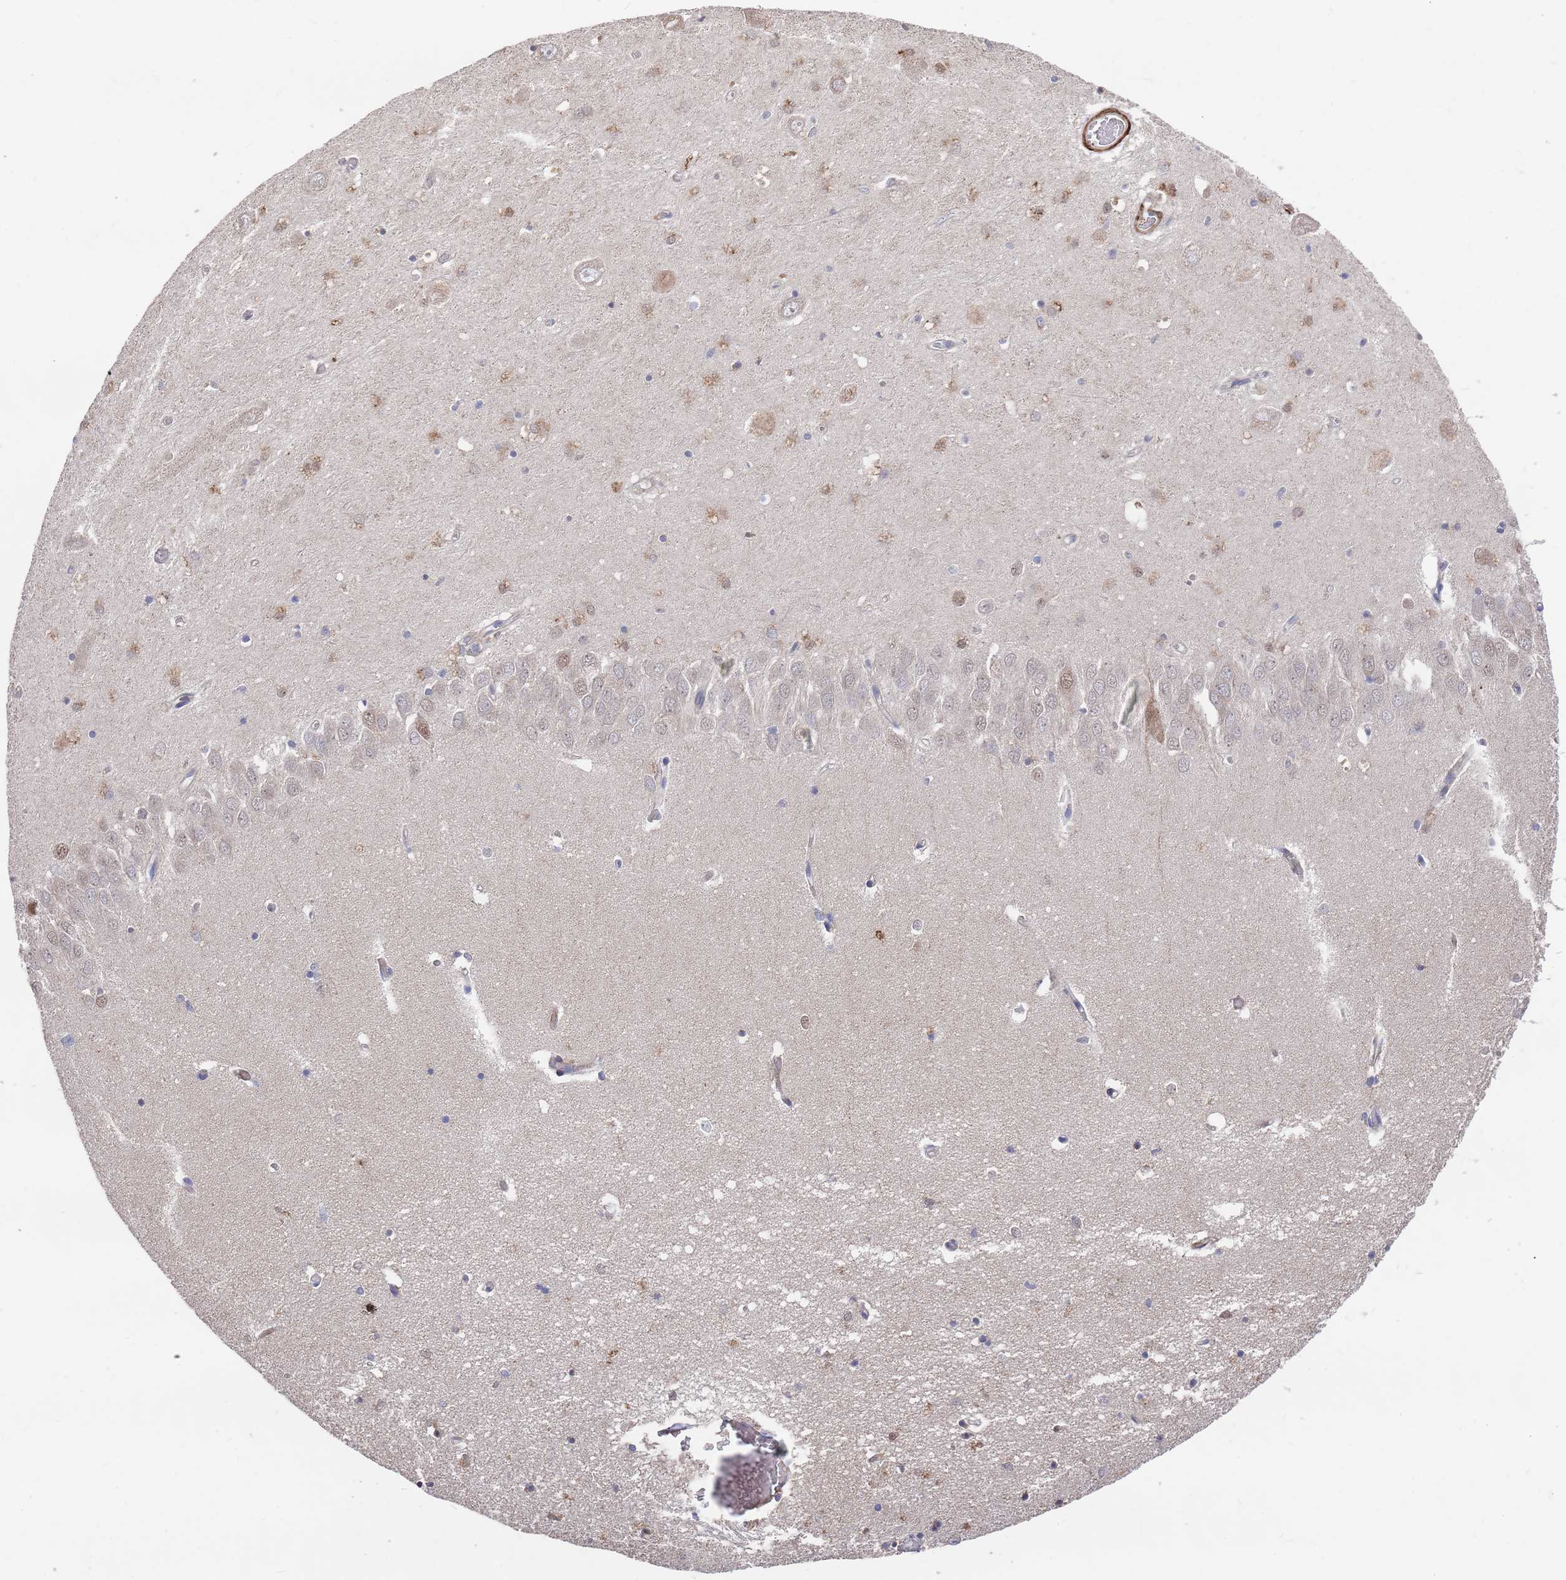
{"staining": {"intensity": "negative", "quantity": "none", "location": "none"}, "tissue": "hippocampus", "cell_type": "Glial cells", "image_type": "normal", "snomed": [{"axis": "morphology", "description": "Normal tissue, NOS"}, {"axis": "topography", "description": "Hippocampus"}], "caption": "The micrograph exhibits no staining of glial cells in unremarkable hippocampus.", "gene": "WDFY3", "patient": {"sex": "male", "age": 70}}